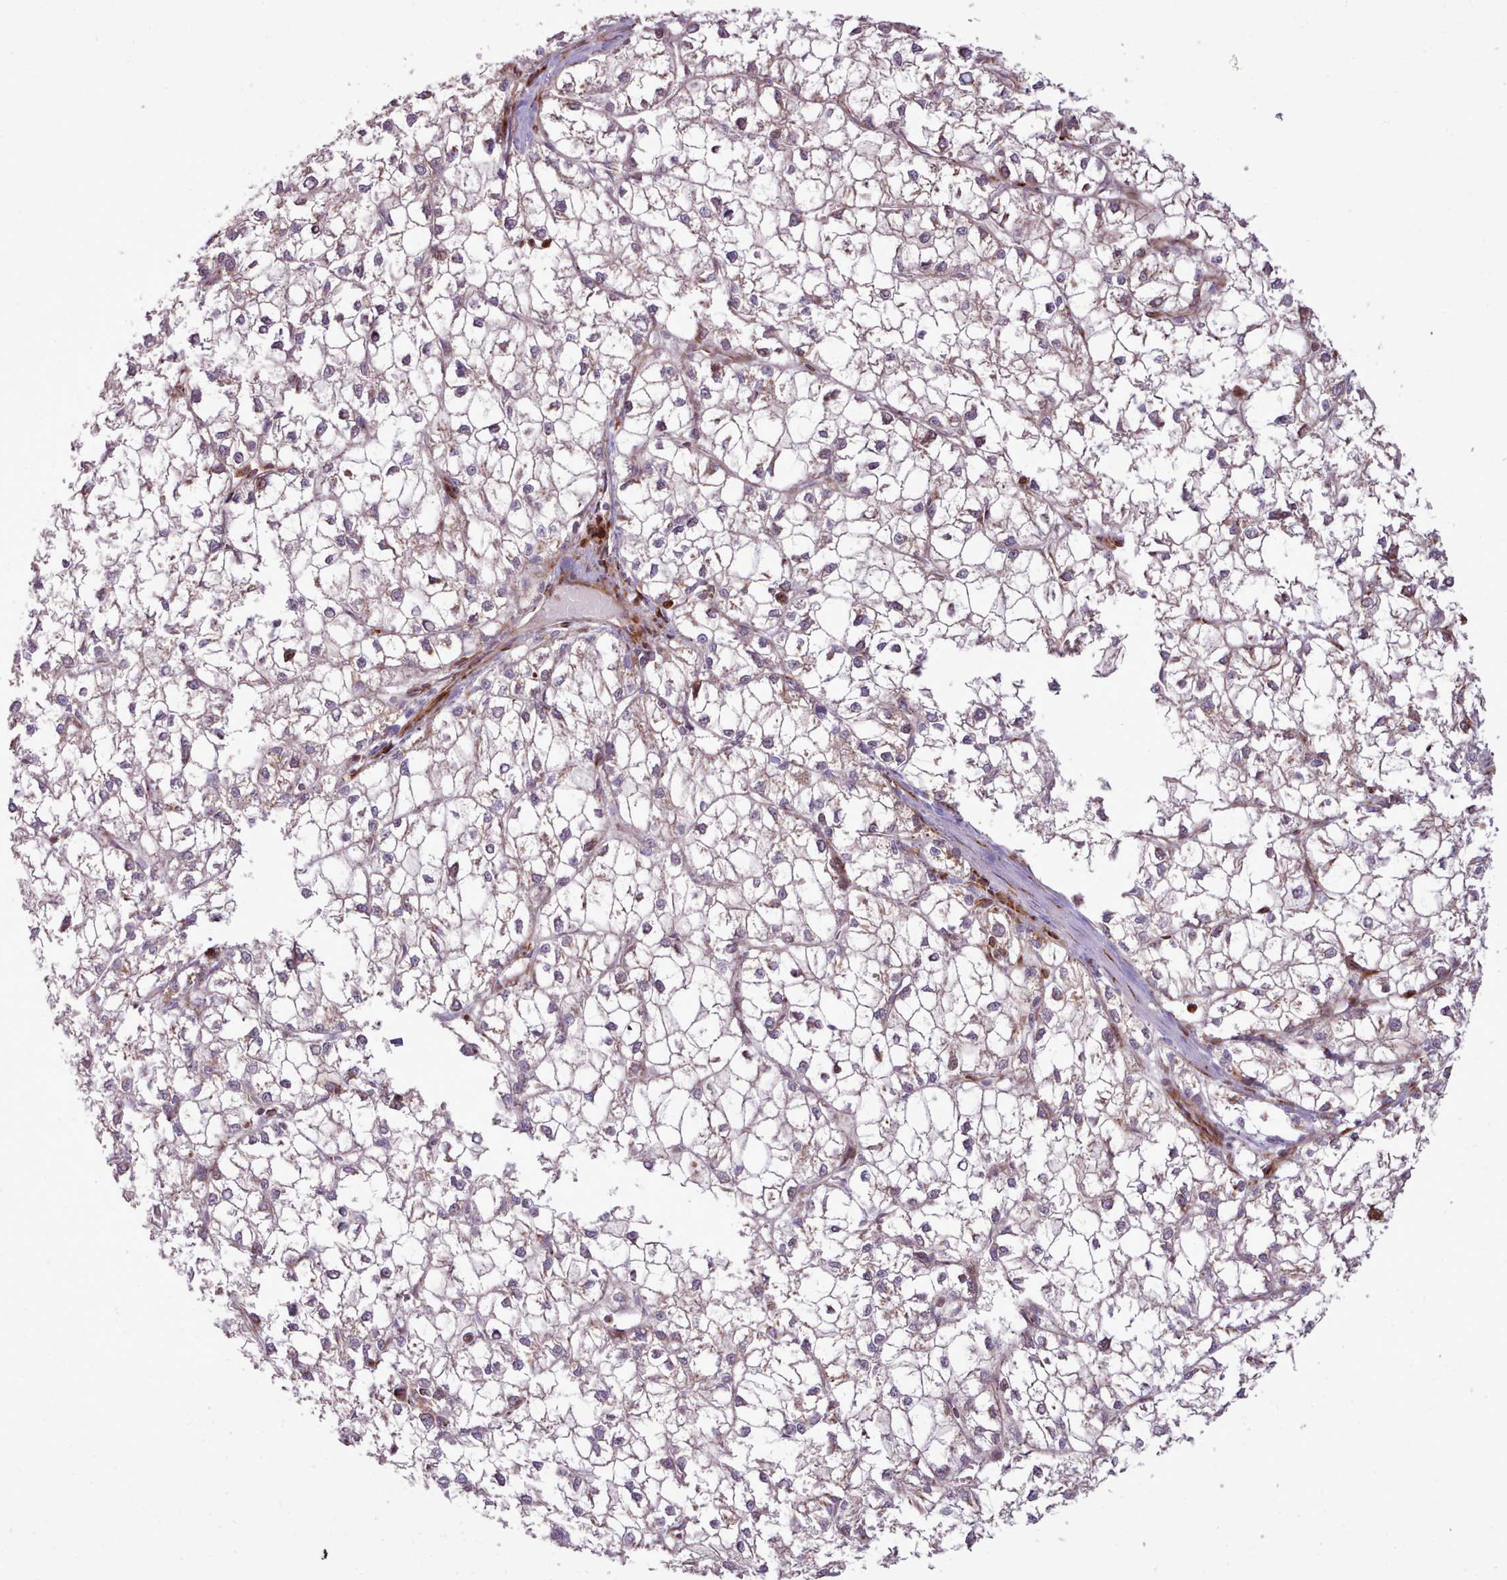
{"staining": {"intensity": "weak", "quantity": "<25%", "location": "cytoplasmic/membranous"}, "tissue": "liver cancer", "cell_type": "Tumor cells", "image_type": "cancer", "snomed": [{"axis": "morphology", "description": "Carcinoma, Hepatocellular, NOS"}, {"axis": "topography", "description": "Liver"}], "caption": "This is an immunohistochemistry (IHC) image of liver cancer. There is no expression in tumor cells.", "gene": "PPP3R2", "patient": {"sex": "female", "age": 43}}